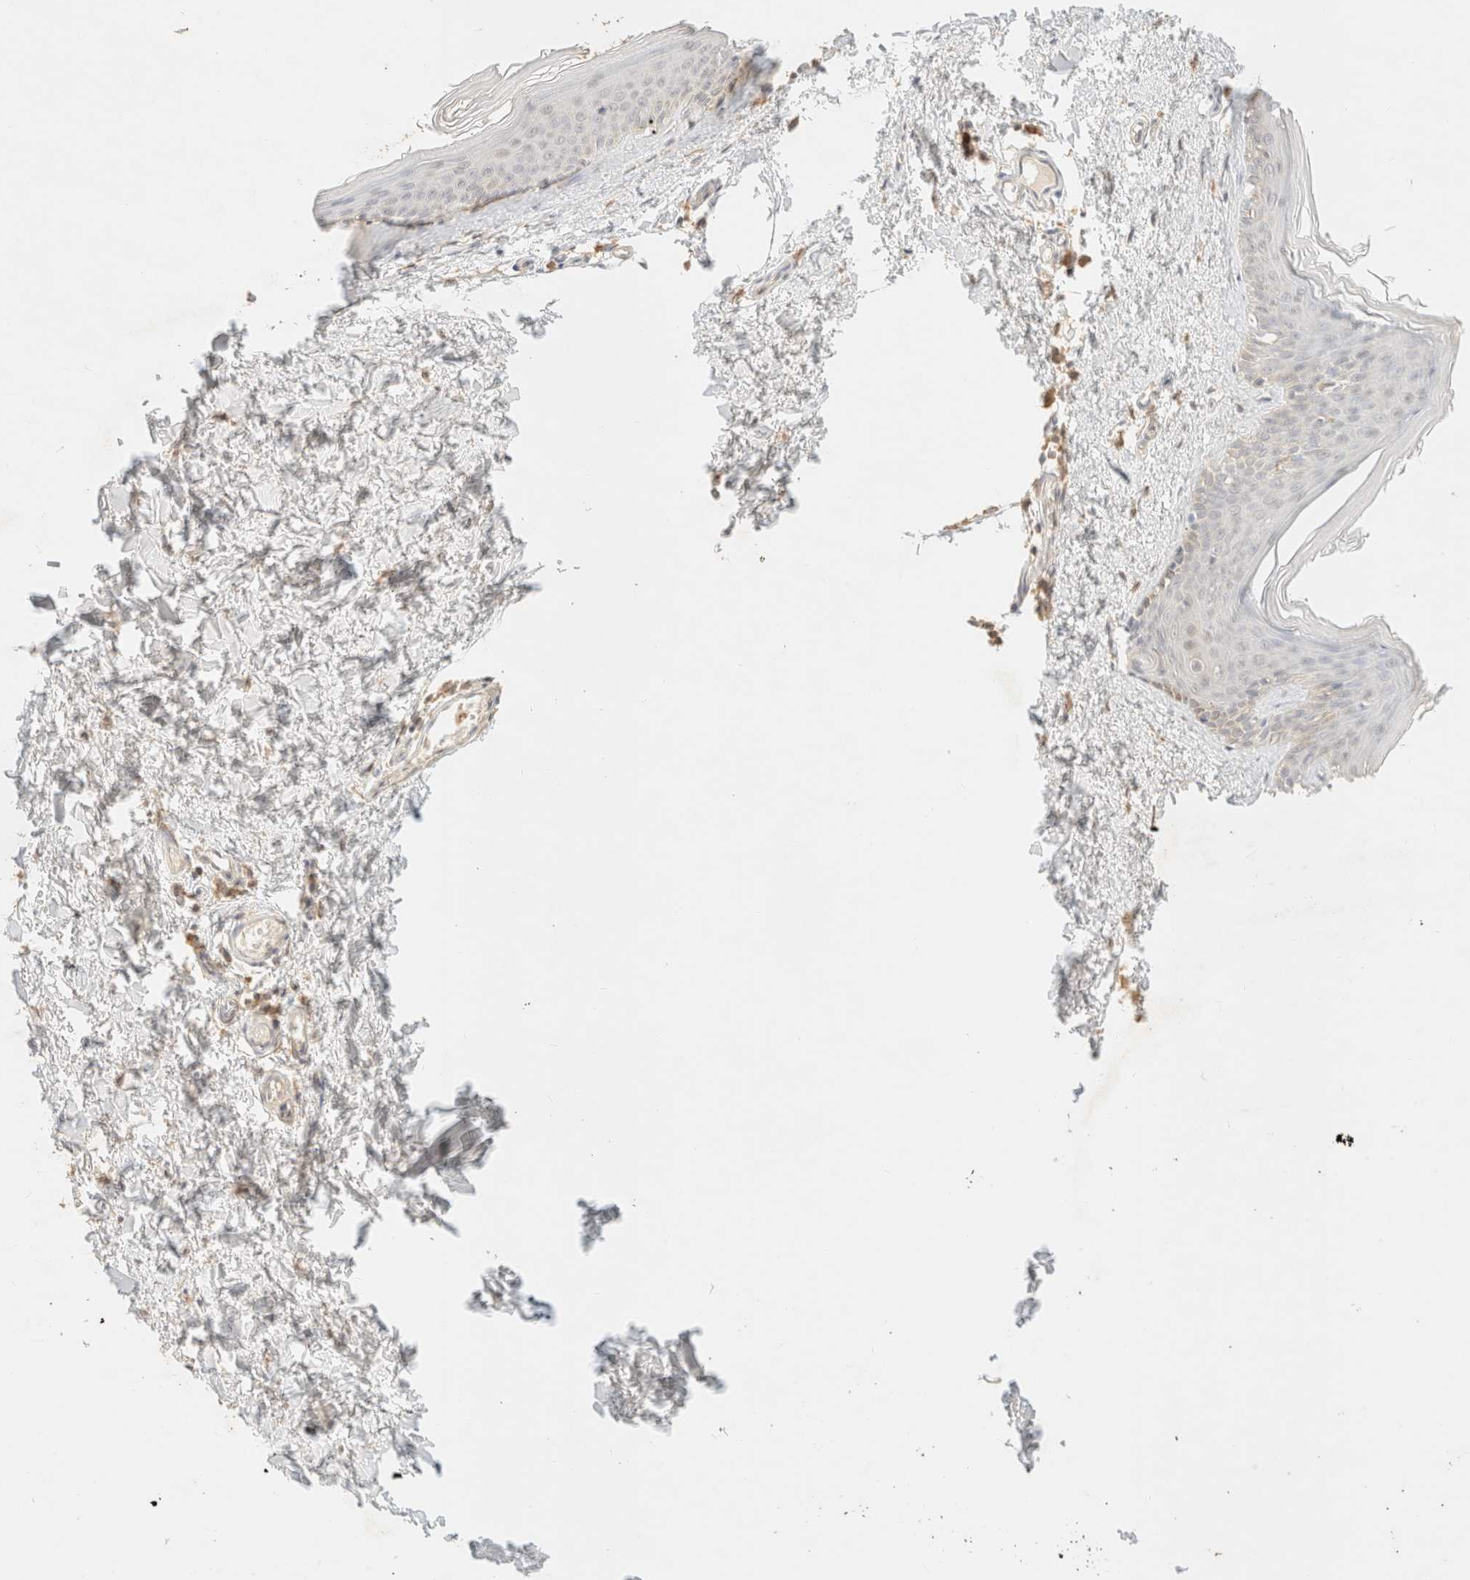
{"staining": {"intensity": "negative", "quantity": "none", "location": "none"}, "tissue": "skin", "cell_type": "Fibroblasts", "image_type": "normal", "snomed": [{"axis": "morphology", "description": "Normal tissue, NOS"}, {"axis": "topography", "description": "Skin"}], "caption": "DAB (3,3'-diaminobenzidine) immunohistochemical staining of normal skin reveals no significant expression in fibroblasts. (Stains: DAB (3,3'-diaminobenzidine) immunohistochemistry with hematoxylin counter stain, Microscopy: brightfield microscopy at high magnification).", "gene": "TIMD4", "patient": {"sex": "female", "age": 27}}